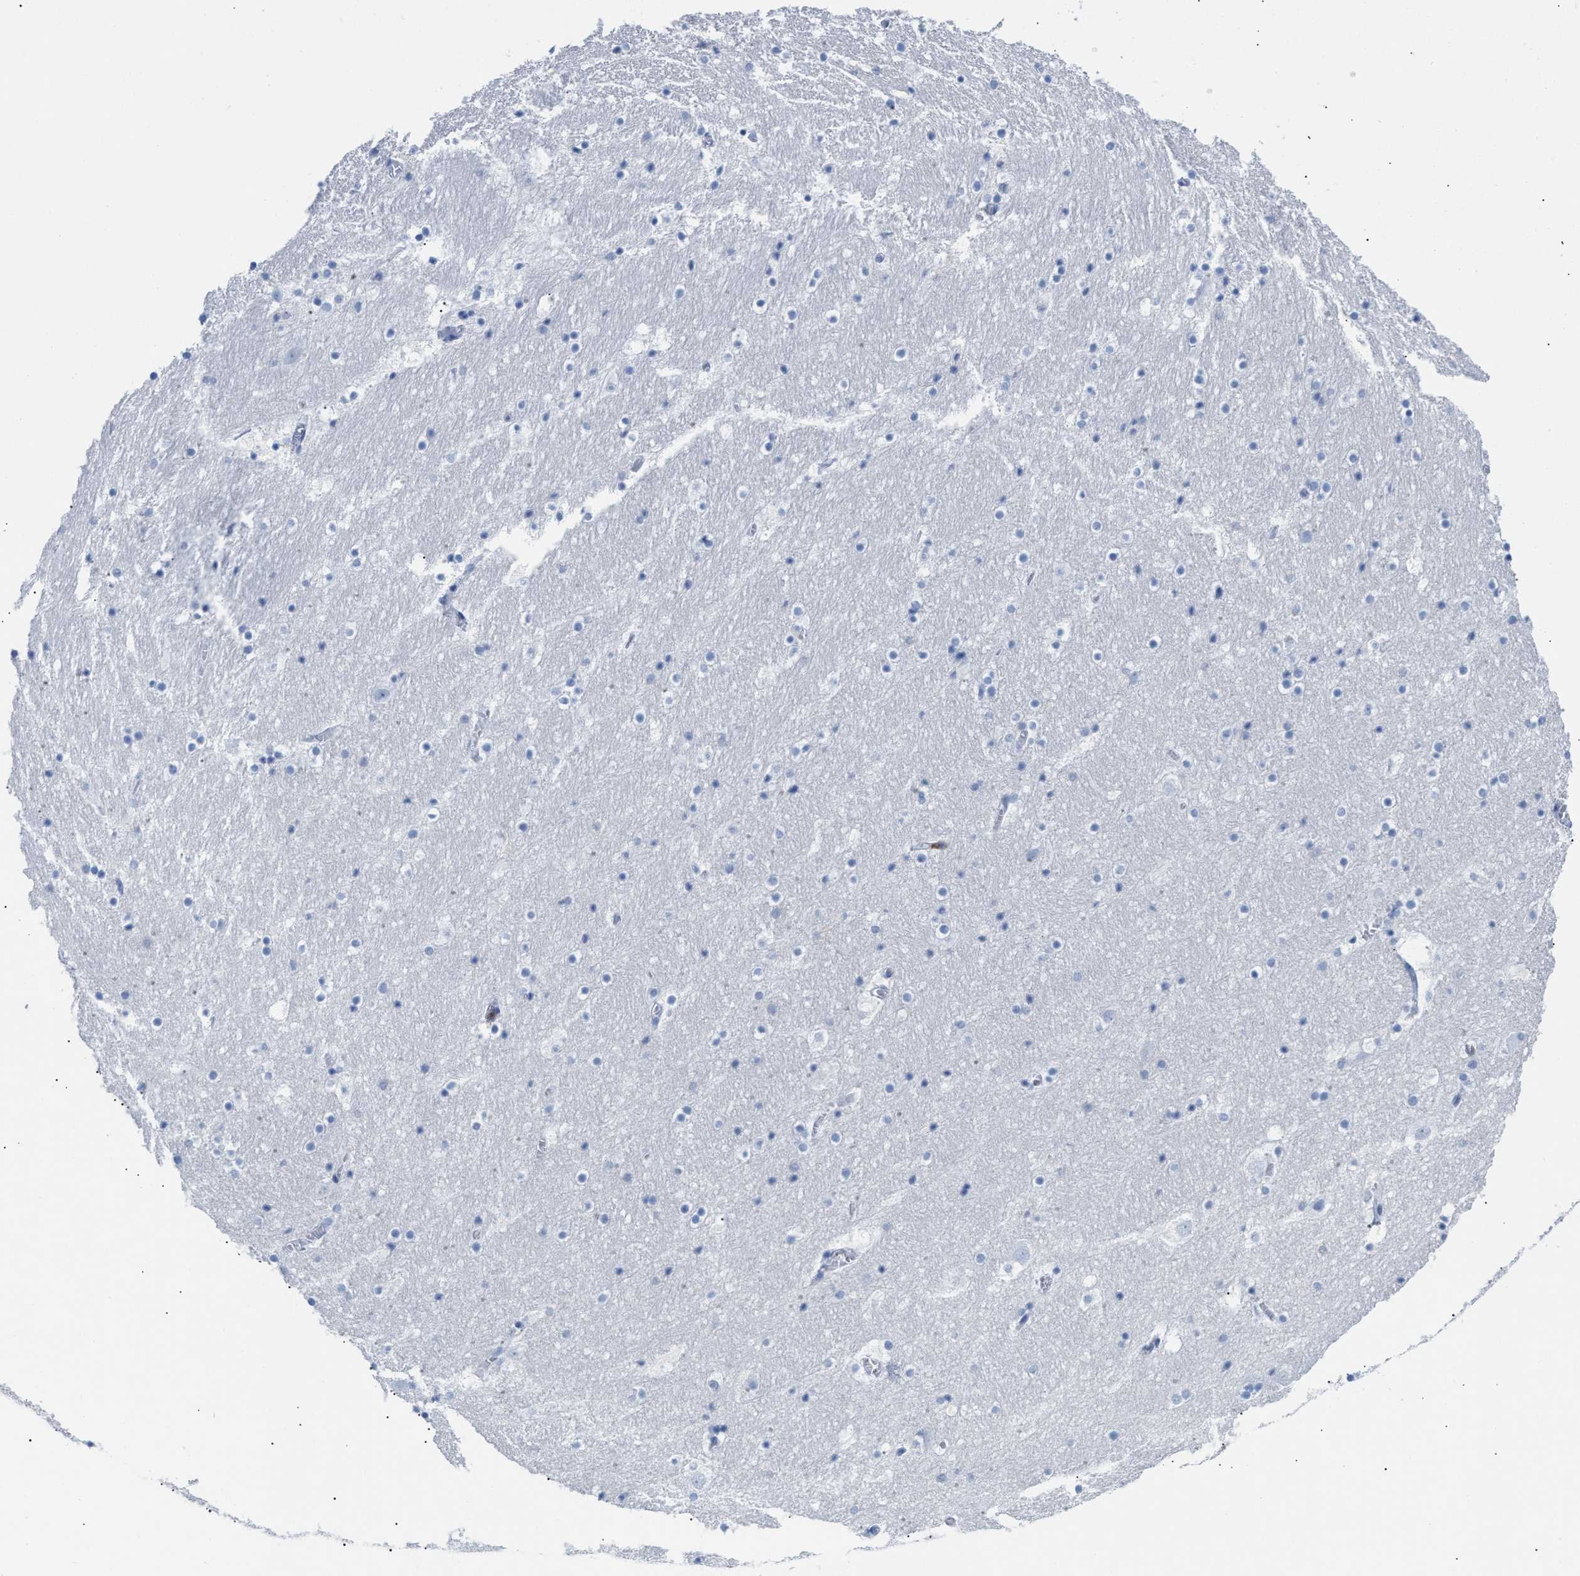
{"staining": {"intensity": "negative", "quantity": "none", "location": "none"}, "tissue": "hippocampus", "cell_type": "Glial cells", "image_type": "normal", "snomed": [{"axis": "morphology", "description": "Normal tissue, NOS"}, {"axis": "topography", "description": "Hippocampus"}], "caption": "DAB immunohistochemical staining of unremarkable human hippocampus reveals no significant staining in glial cells.", "gene": "LCP1", "patient": {"sex": "male", "age": 45}}